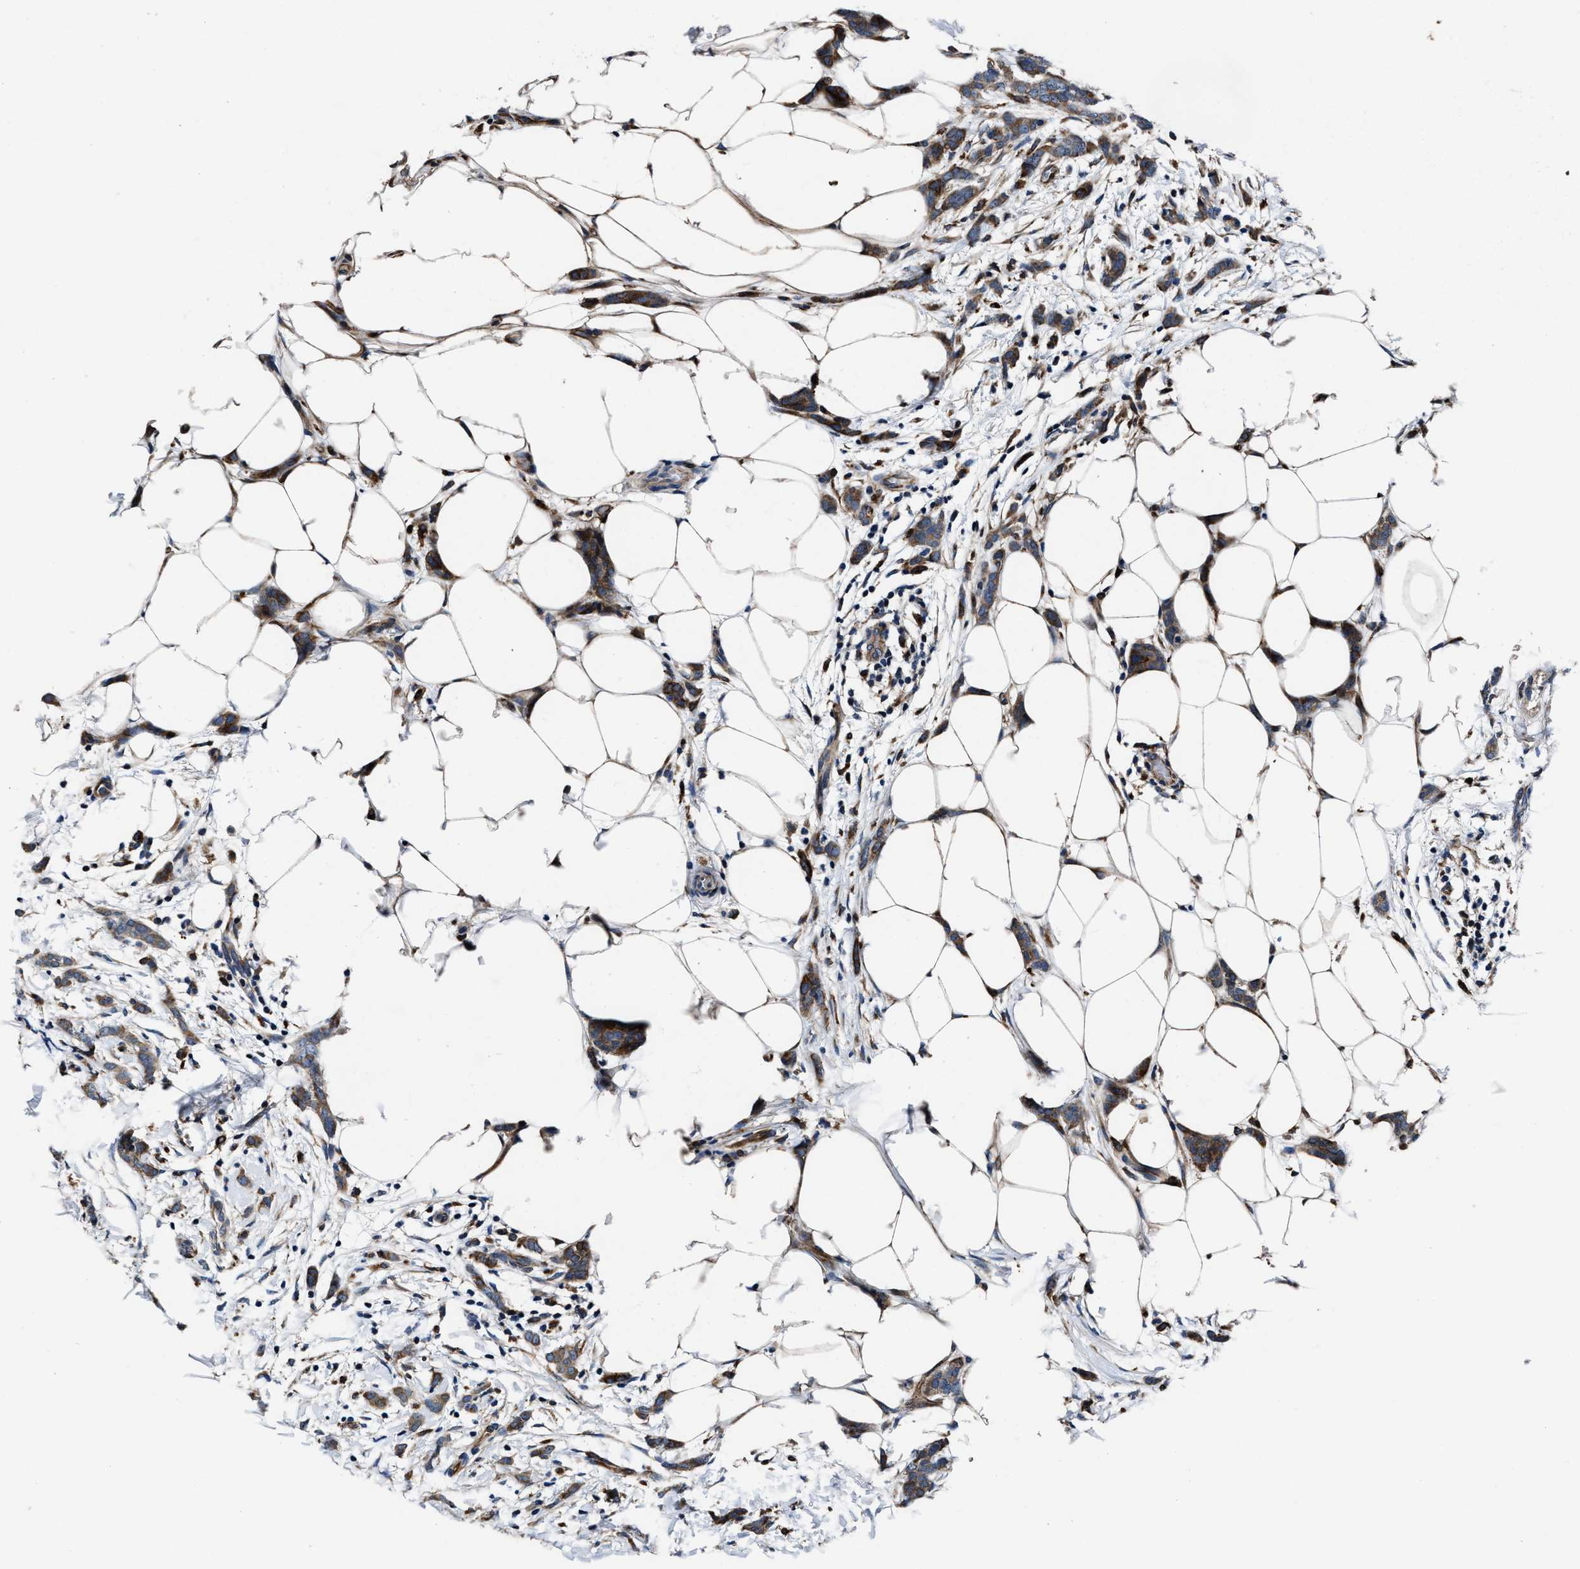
{"staining": {"intensity": "strong", "quantity": ">75%", "location": "cytoplasmic/membranous"}, "tissue": "breast cancer", "cell_type": "Tumor cells", "image_type": "cancer", "snomed": [{"axis": "morphology", "description": "Lobular carcinoma"}, {"axis": "topography", "description": "Skin"}, {"axis": "topography", "description": "Breast"}], "caption": "A high-resolution histopathology image shows immunohistochemistry (IHC) staining of breast cancer, which shows strong cytoplasmic/membranous expression in about >75% of tumor cells. The staining is performed using DAB brown chromogen to label protein expression. The nuclei are counter-stained blue using hematoxylin.", "gene": "C2orf66", "patient": {"sex": "female", "age": 46}}